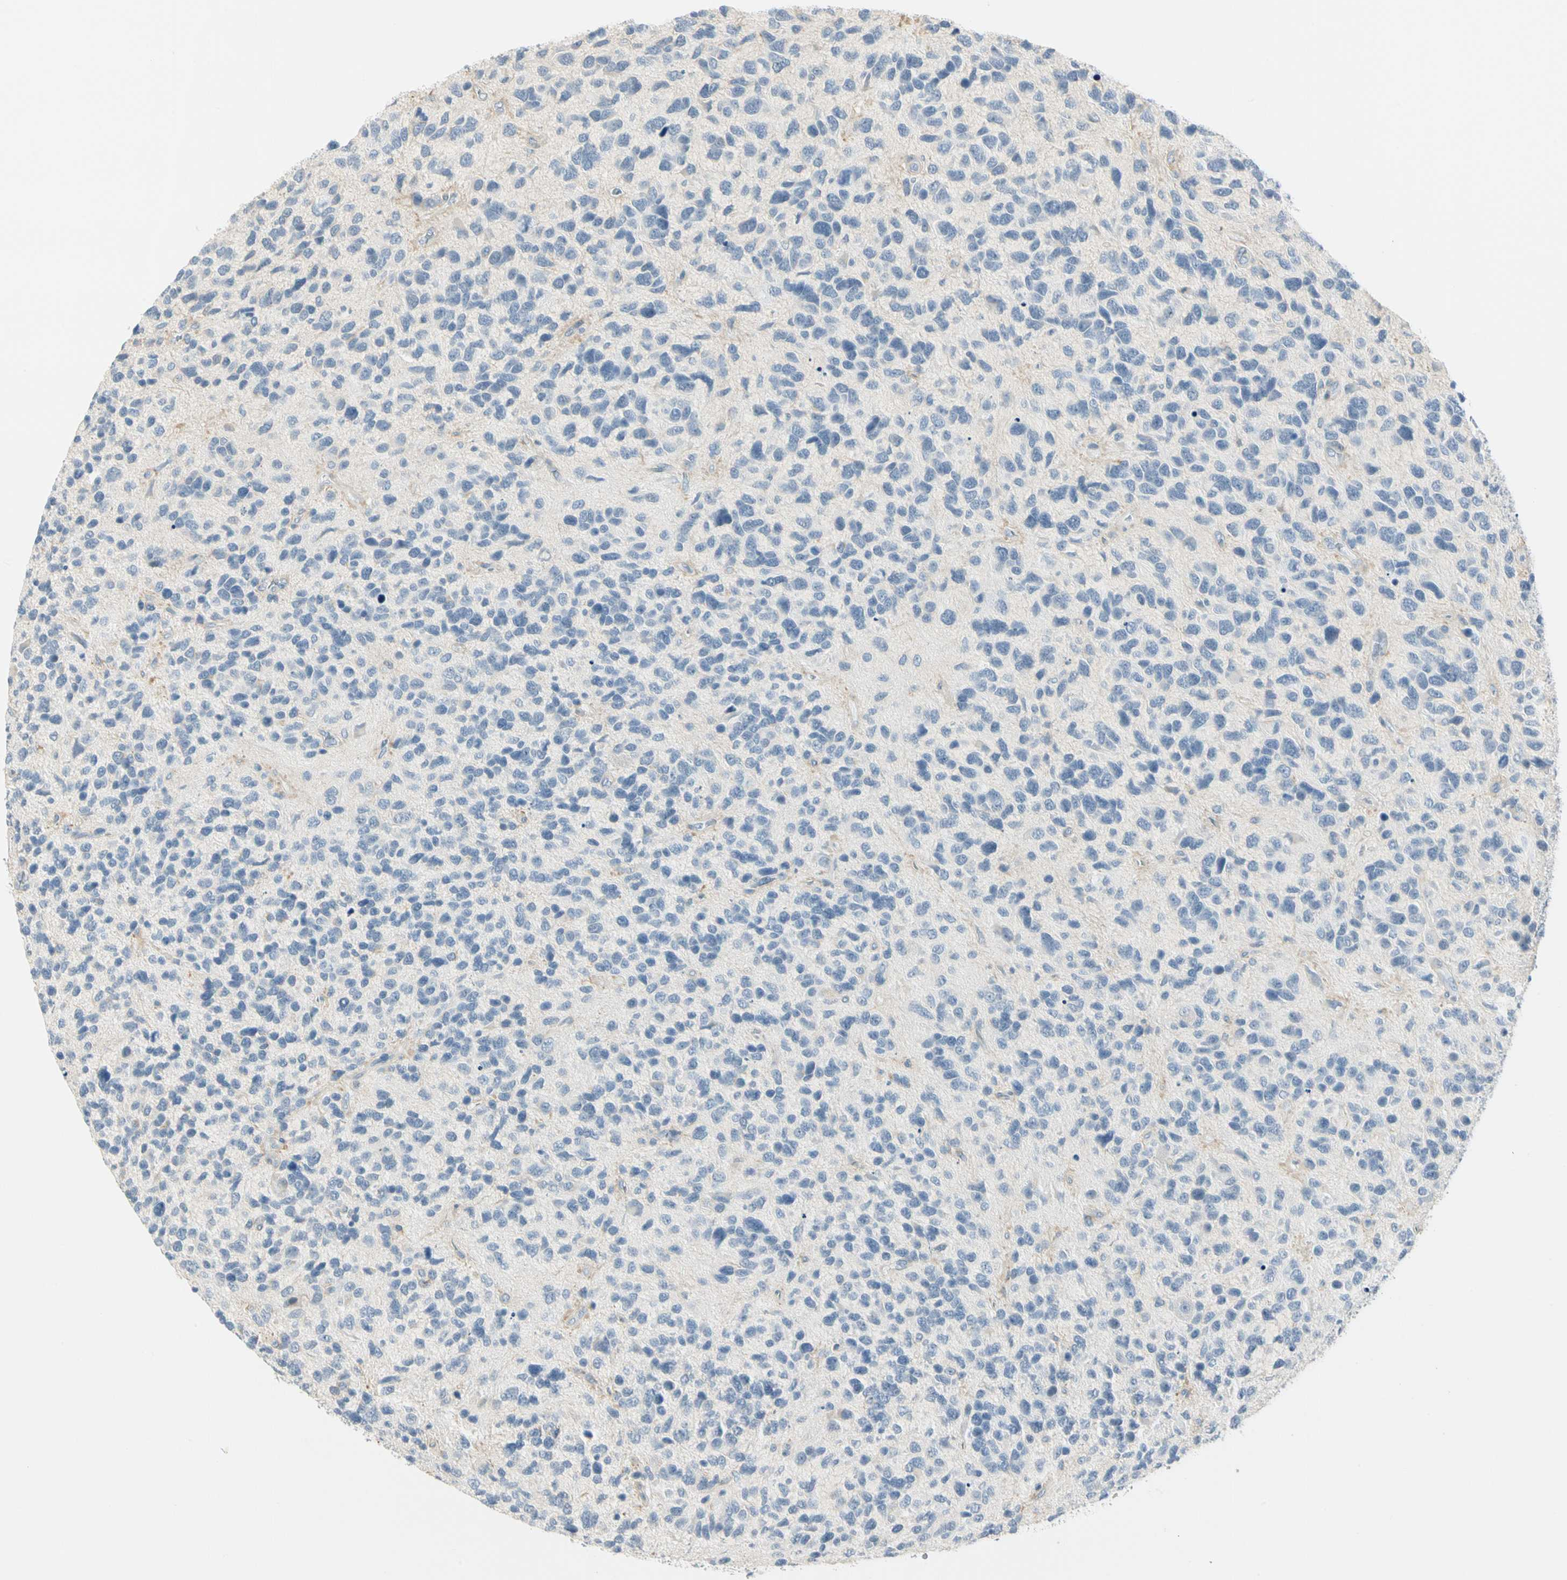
{"staining": {"intensity": "negative", "quantity": "none", "location": "none"}, "tissue": "glioma", "cell_type": "Tumor cells", "image_type": "cancer", "snomed": [{"axis": "morphology", "description": "Glioma, malignant, High grade"}, {"axis": "topography", "description": "Brain"}], "caption": "High power microscopy histopathology image of an immunohistochemistry image of malignant glioma (high-grade), revealing no significant positivity in tumor cells. Nuclei are stained in blue.", "gene": "MLLT10", "patient": {"sex": "female", "age": 58}}